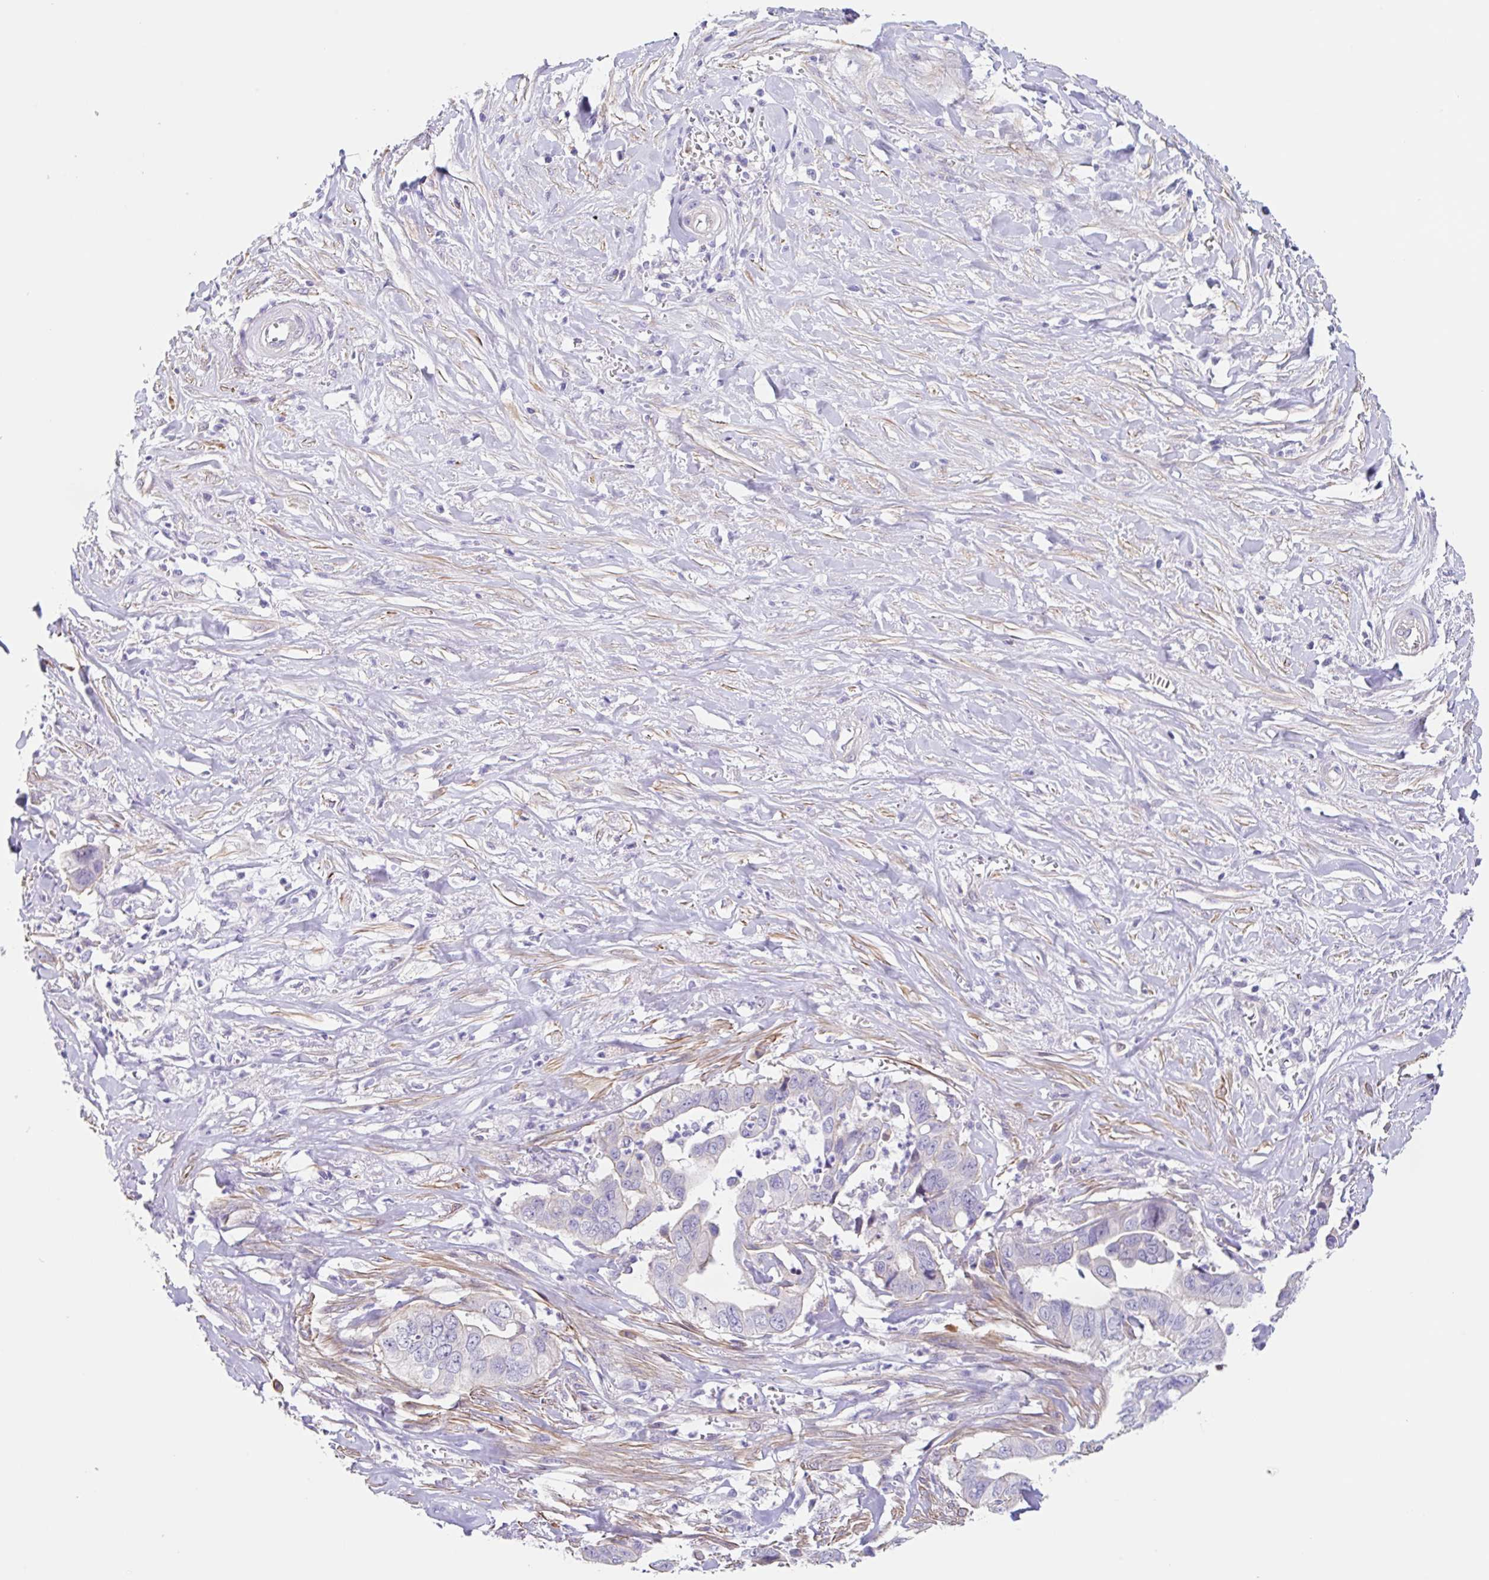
{"staining": {"intensity": "negative", "quantity": "none", "location": "none"}, "tissue": "liver cancer", "cell_type": "Tumor cells", "image_type": "cancer", "snomed": [{"axis": "morphology", "description": "Cholangiocarcinoma"}, {"axis": "topography", "description": "Liver"}], "caption": "This histopathology image is of cholangiocarcinoma (liver) stained with immunohistochemistry (IHC) to label a protein in brown with the nuclei are counter-stained blue. There is no positivity in tumor cells. (DAB IHC with hematoxylin counter stain).", "gene": "DCAF17", "patient": {"sex": "female", "age": 79}}